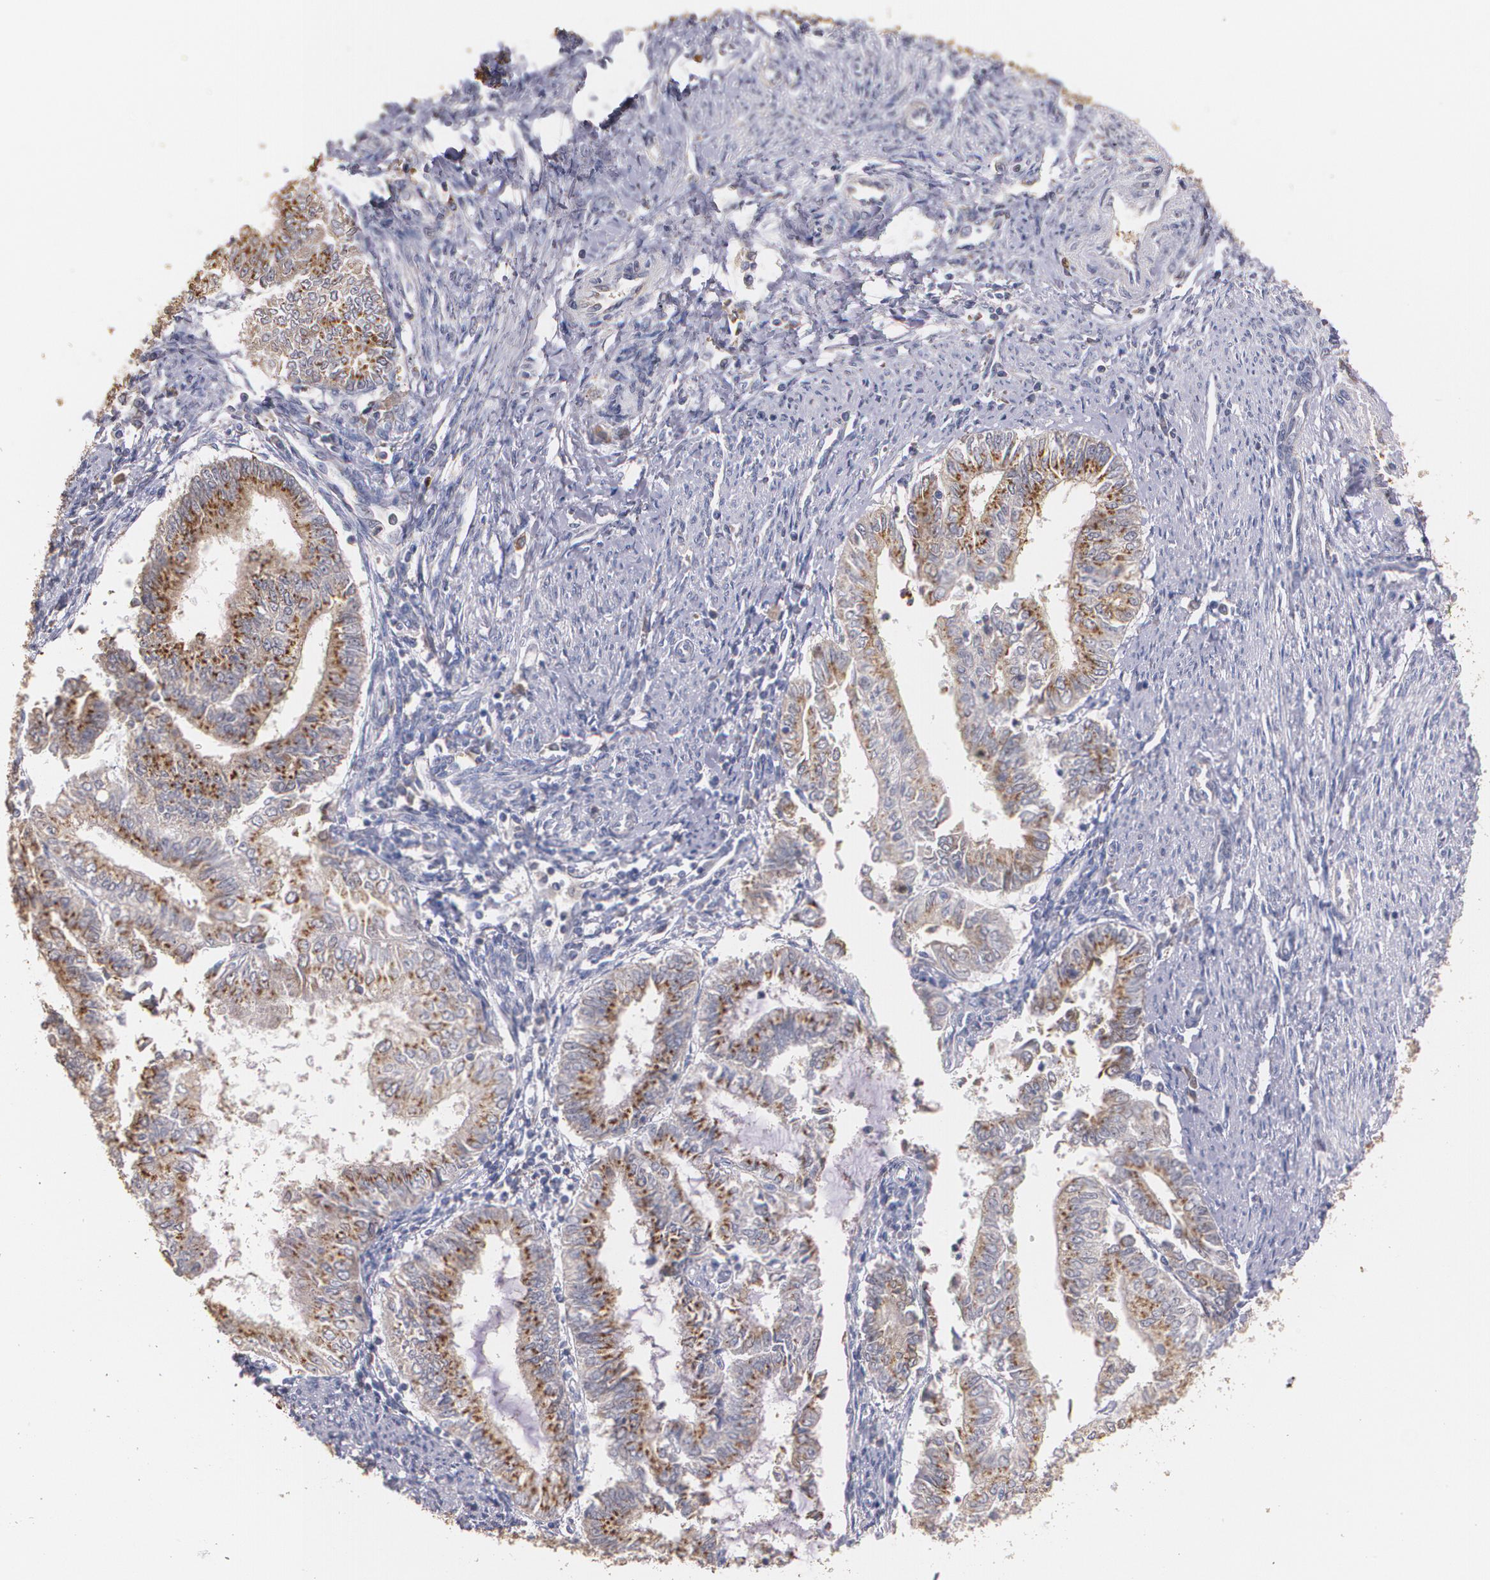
{"staining": {"intensity": "moderate", "quantity": ">75%", "location": "cytoplasmic/membranous"}, "tissue": "endometrial cancer", "cell_type": "Tumor cells", "image_type": "cancer", "snomed": [{"axis": "morphology", "description": "Adenocarcinoma, NOS"}, {"axis": "topography", "description": "Endometrium"}], "caption": "Approximately >75% of tumor cells in endometrial cancer (adenocarcinoma) exhibit moderate cytoplasmic/membranous protein positivity as visualized by brown immunohistochemical staining.", "gene": "ATF3", "patient": {"sex": "female", "age": 66}}